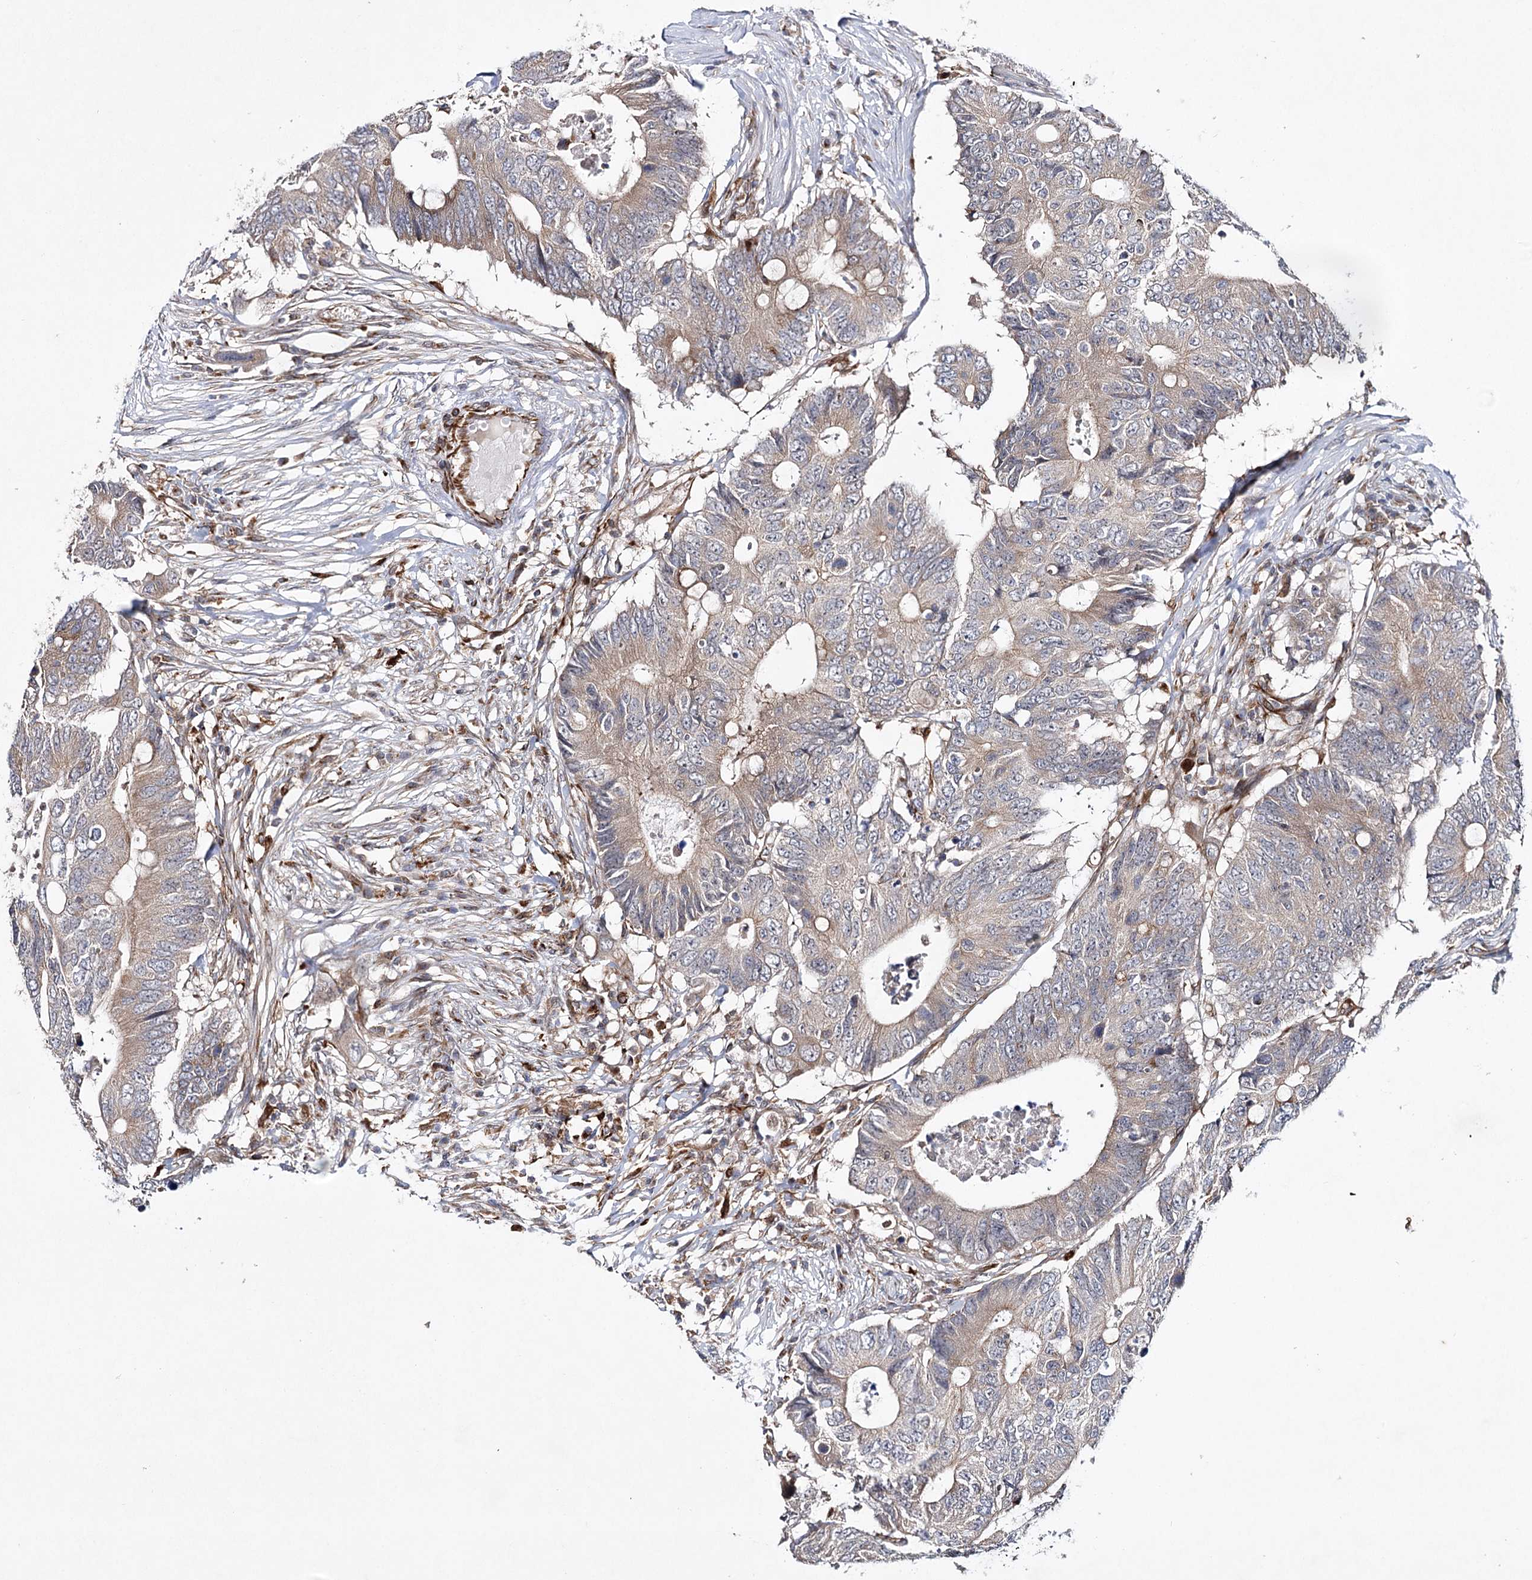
{"staining": {"intensity": "weak", "quantity": "25%-75%", "location": "cytoplasmic/membranous"}, "tissue": "colorectal cancer", "cell_type": "Tumor cells", "image_type": "cancer", "snomed": [{"axis": "morphology", "description": "Adenocarcinoma, NOS"}, {"axis": "topography", "description": "Colon"}], "caption": "Immunohistochemical staining of colorectal cancer displays low levels of weak cytoplasmic/membranous protein positivity in about 25%-75% of tumor cells. (DAB IHC, brown staining for protein, blue staining for nuclei).", "gene": "DPEP2", "patient": {"sex": "male", "age": 71}}